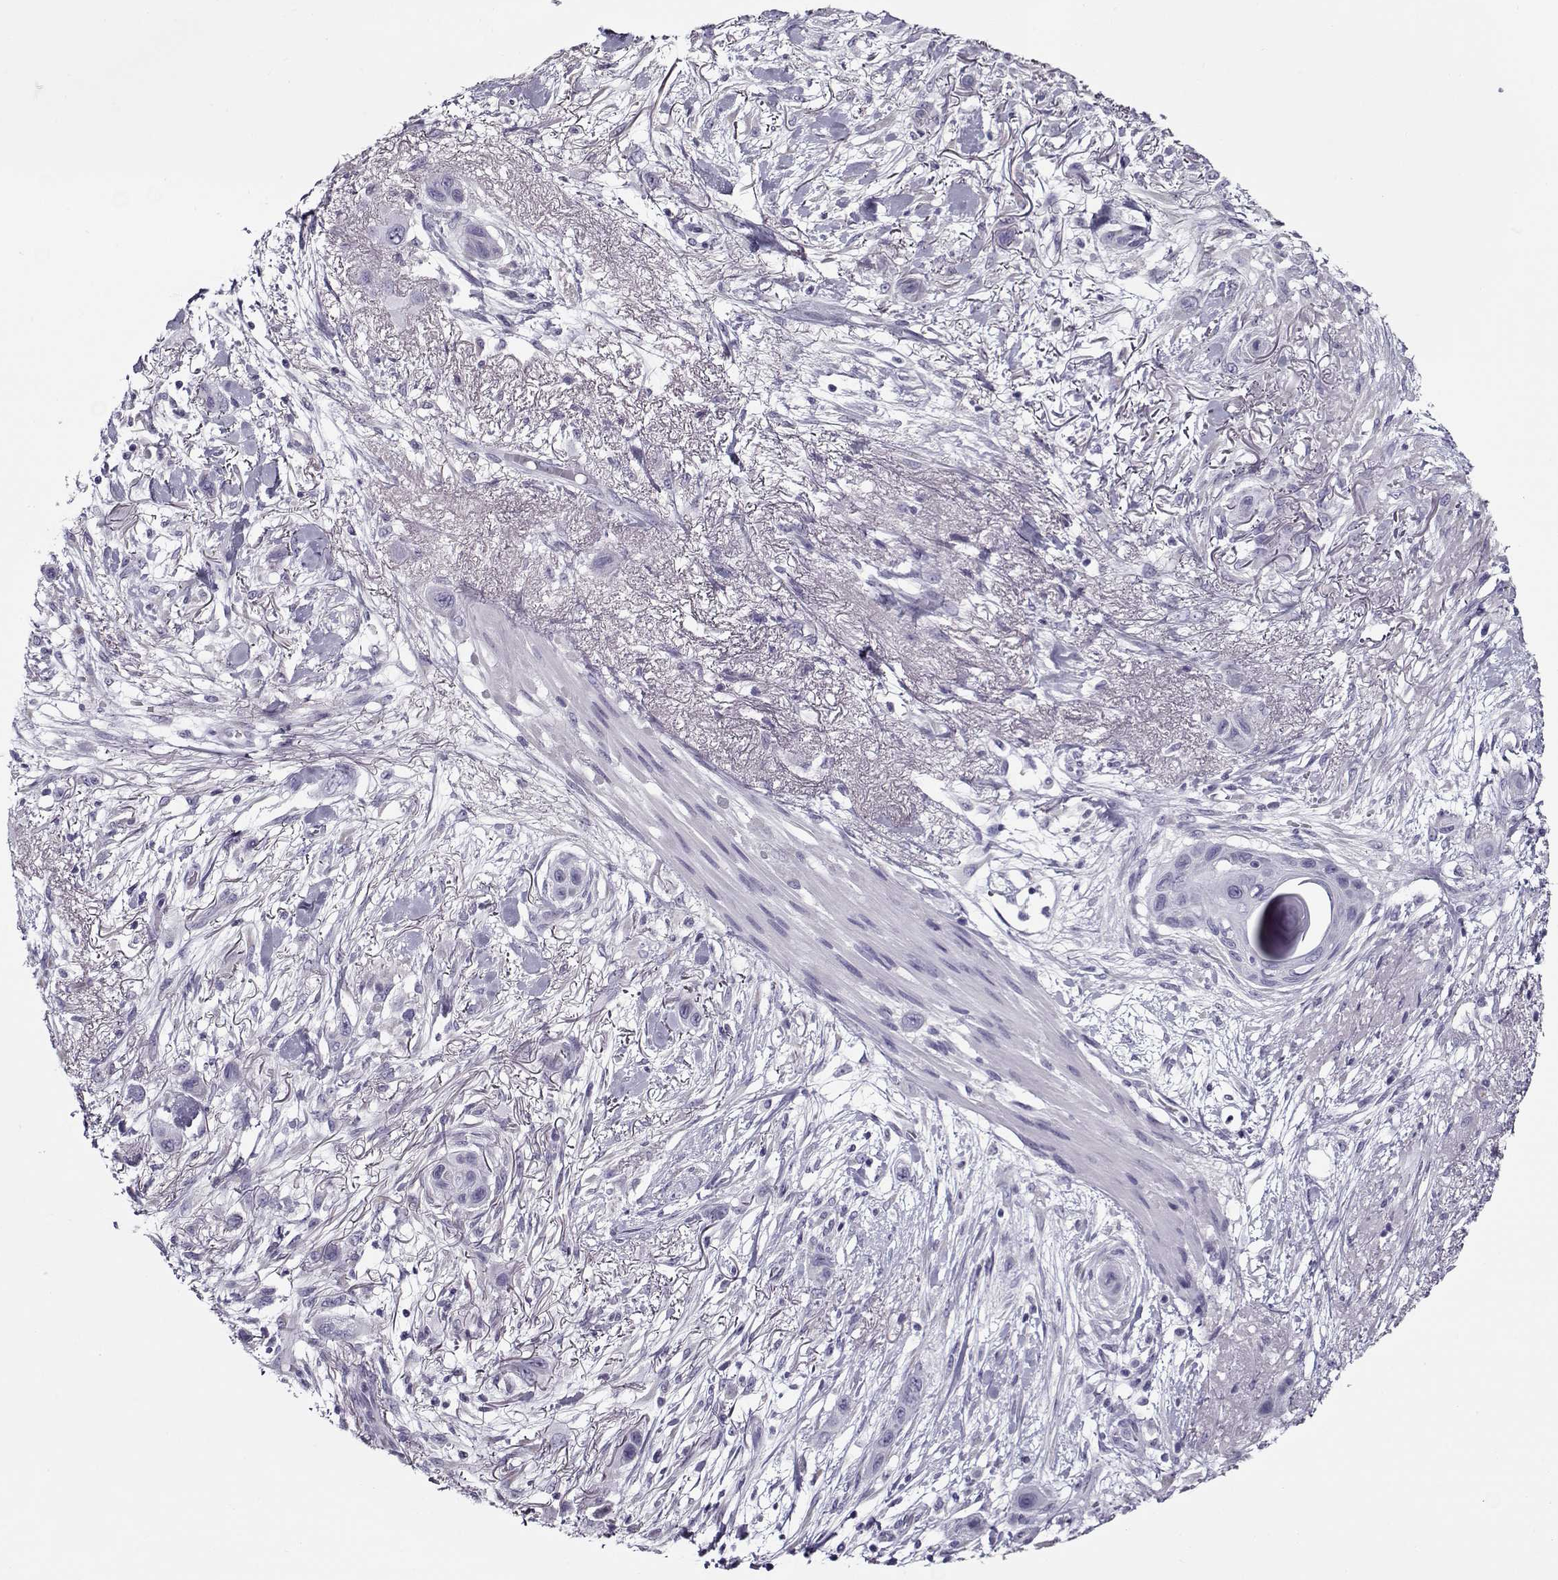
{"staining": {"intensity": "negative", "quantity": "none", "location": "none"}, "tissue": "skin cancer", "cell_type": "Tumor cells", "image_type": "cancer", "snomed": [{"axis": "morphology", "description": "Squamous cell carcinoma, NOS"}, {"axis": "topography", "description": "Skin"}], "caption": "IHC micrograph of human skin cancer stained for a protein (brown), which exhibits no staining in tumor cells. The staining was performed using DAB (3,3'-diaminobenzidine) to visualize the protein expression in brown, while the nuclei were stained in blue with hematoxylin (Magnification: 20x).", "gene": "GAGE2A", "patient": {"sex": "male", "age": 79}}